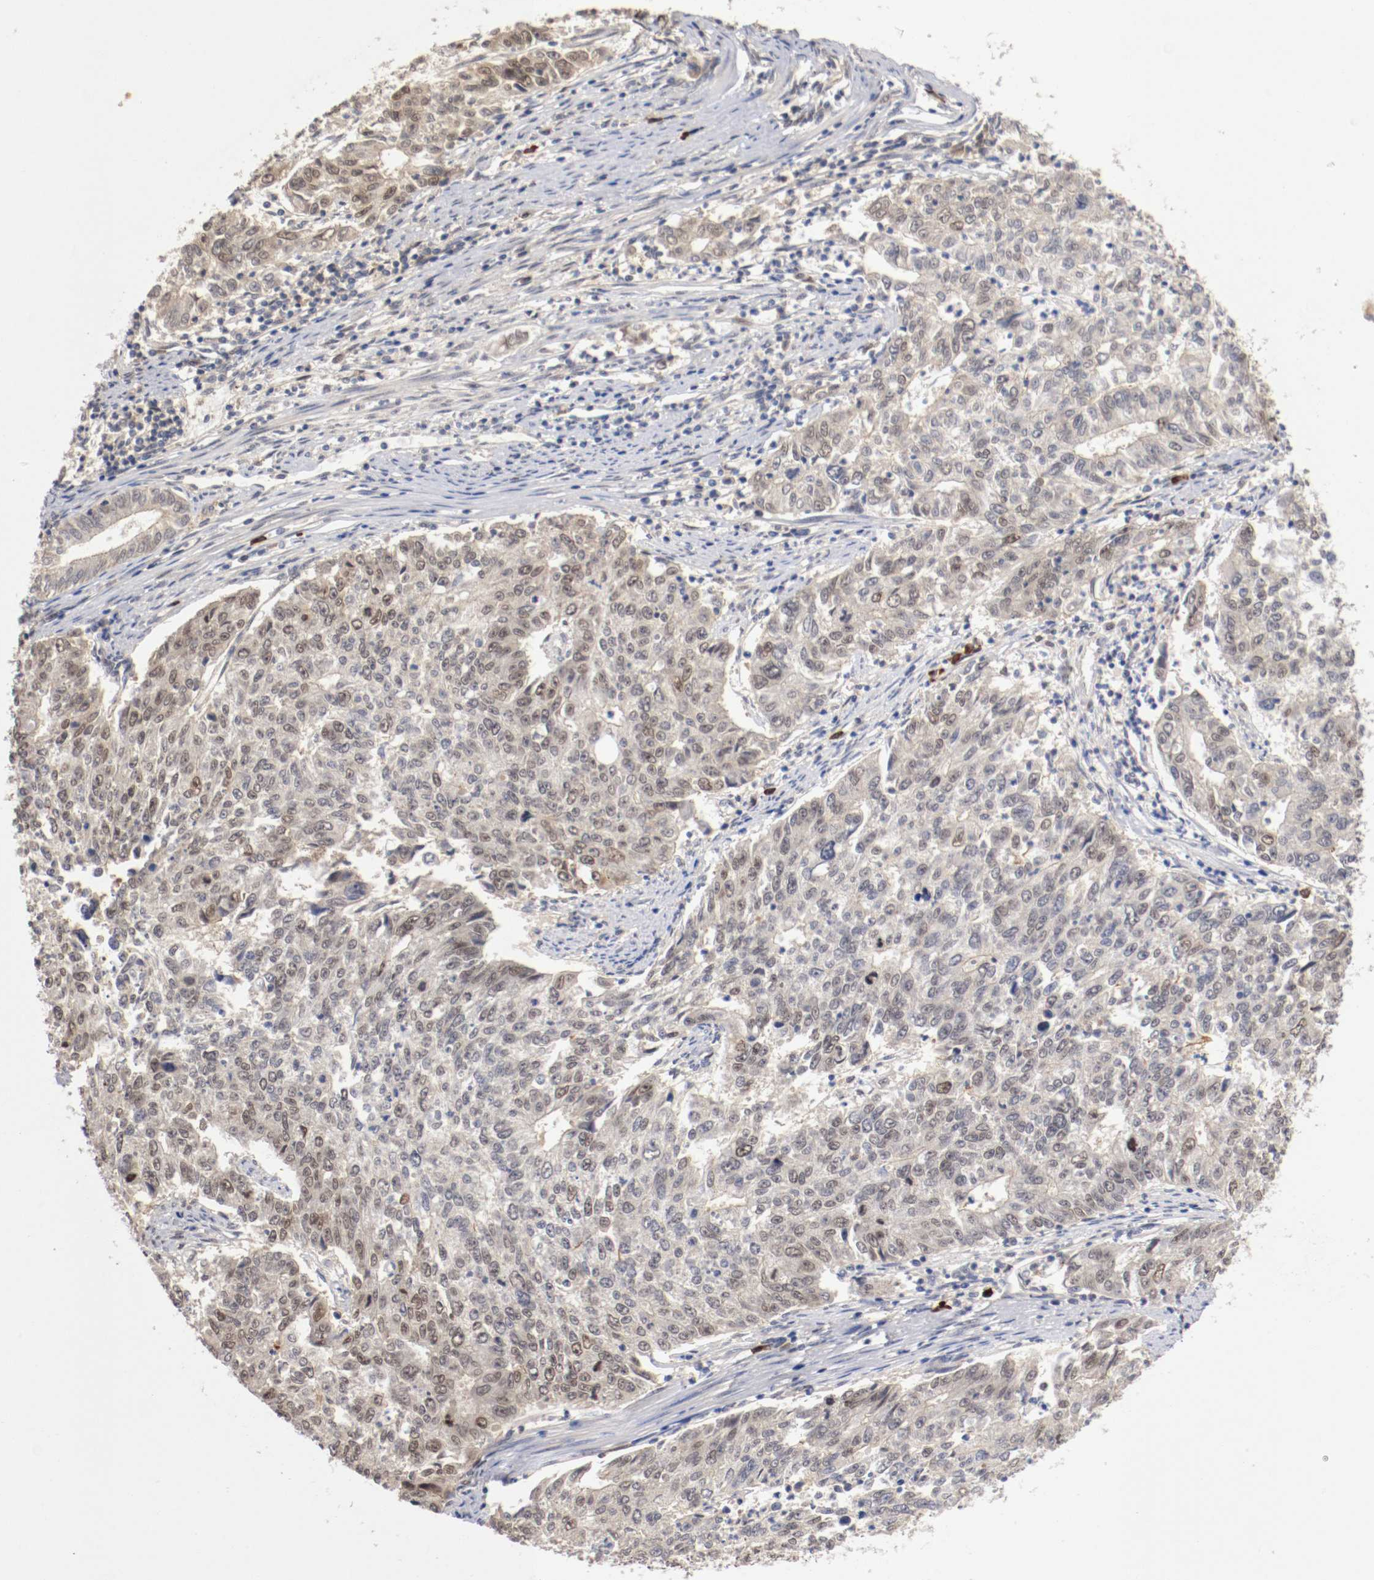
{"staining": {"intensity": "weak", "quantity": "<25%", "location": "cytoplasmic/membranous,nuclear"}, "tissue": "endometrial cancer", "cell_type": "Tumor cells", "image_type": "cancer", "snomed": [{"axis": "morphology", "description": "Adenocarcinoma, NOS"}, {"axis": "topography", "description": "Endometrium"}], "caption": "IHC of human endometrial cancer exhibits no expression in tumor cells.", "gene": "DNMT3B", "patient": {"sex": "female", "age": 42}}